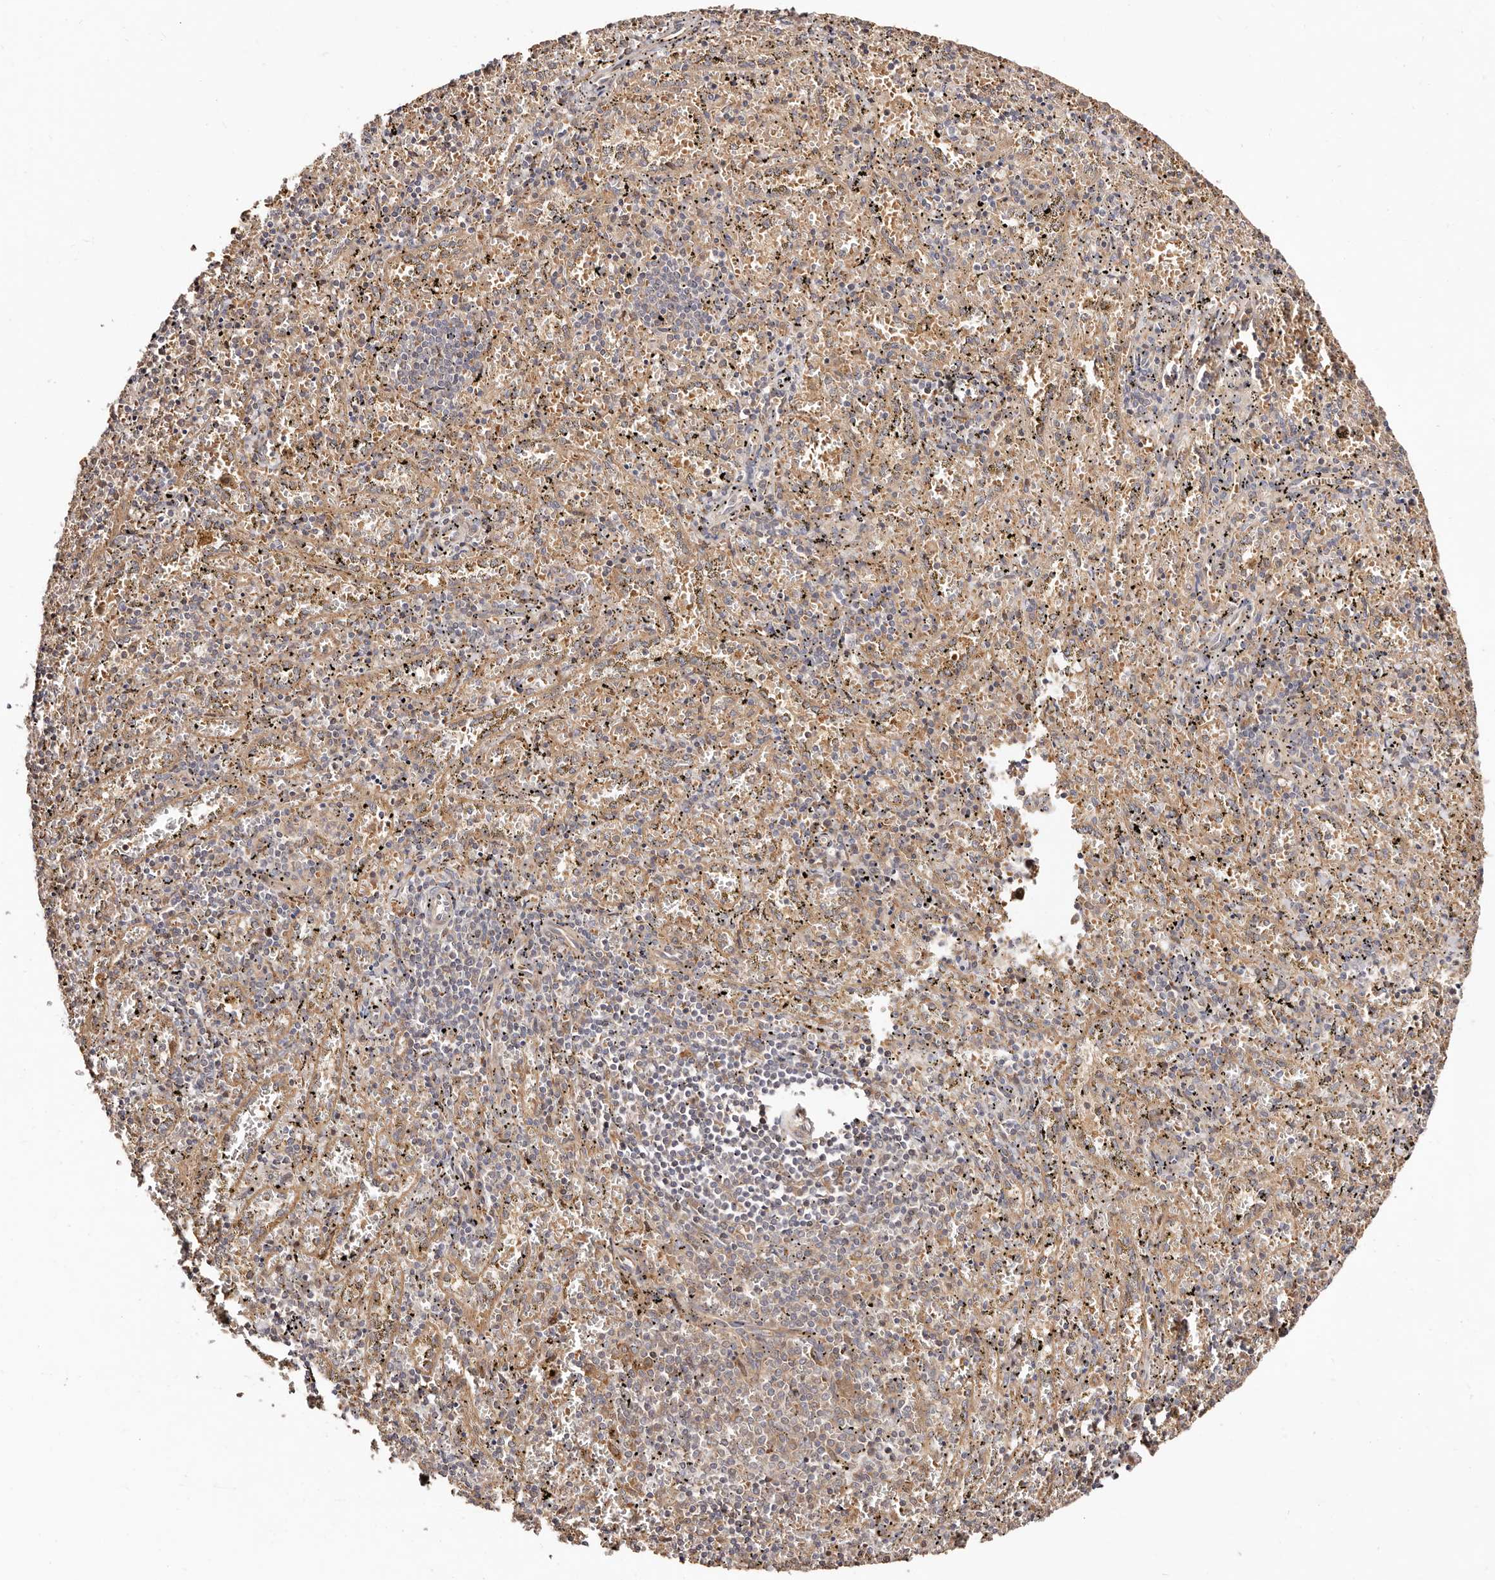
{"staining": {"intensity": "negative", "quantity": "none", "location": "none"}, "tissue": "spleen", "cell_type": "Cells in red pulp", "image_type": "normal", "snomed": [{"axis": "morphology", "description": "Normal tissue, NOS"}, {"axis": "topography", "description": "Spleen"}], "caption": "IHC of normal spleen exhibits no staining in cells in red pulp. The staining is performed using DAB (3,3'-diaminobenzidine) brown chromogen with nuclei counter-stained in using hematoxylin.", "gene": "MAPK1", "patient": {"sex": "male", "age": 11}}